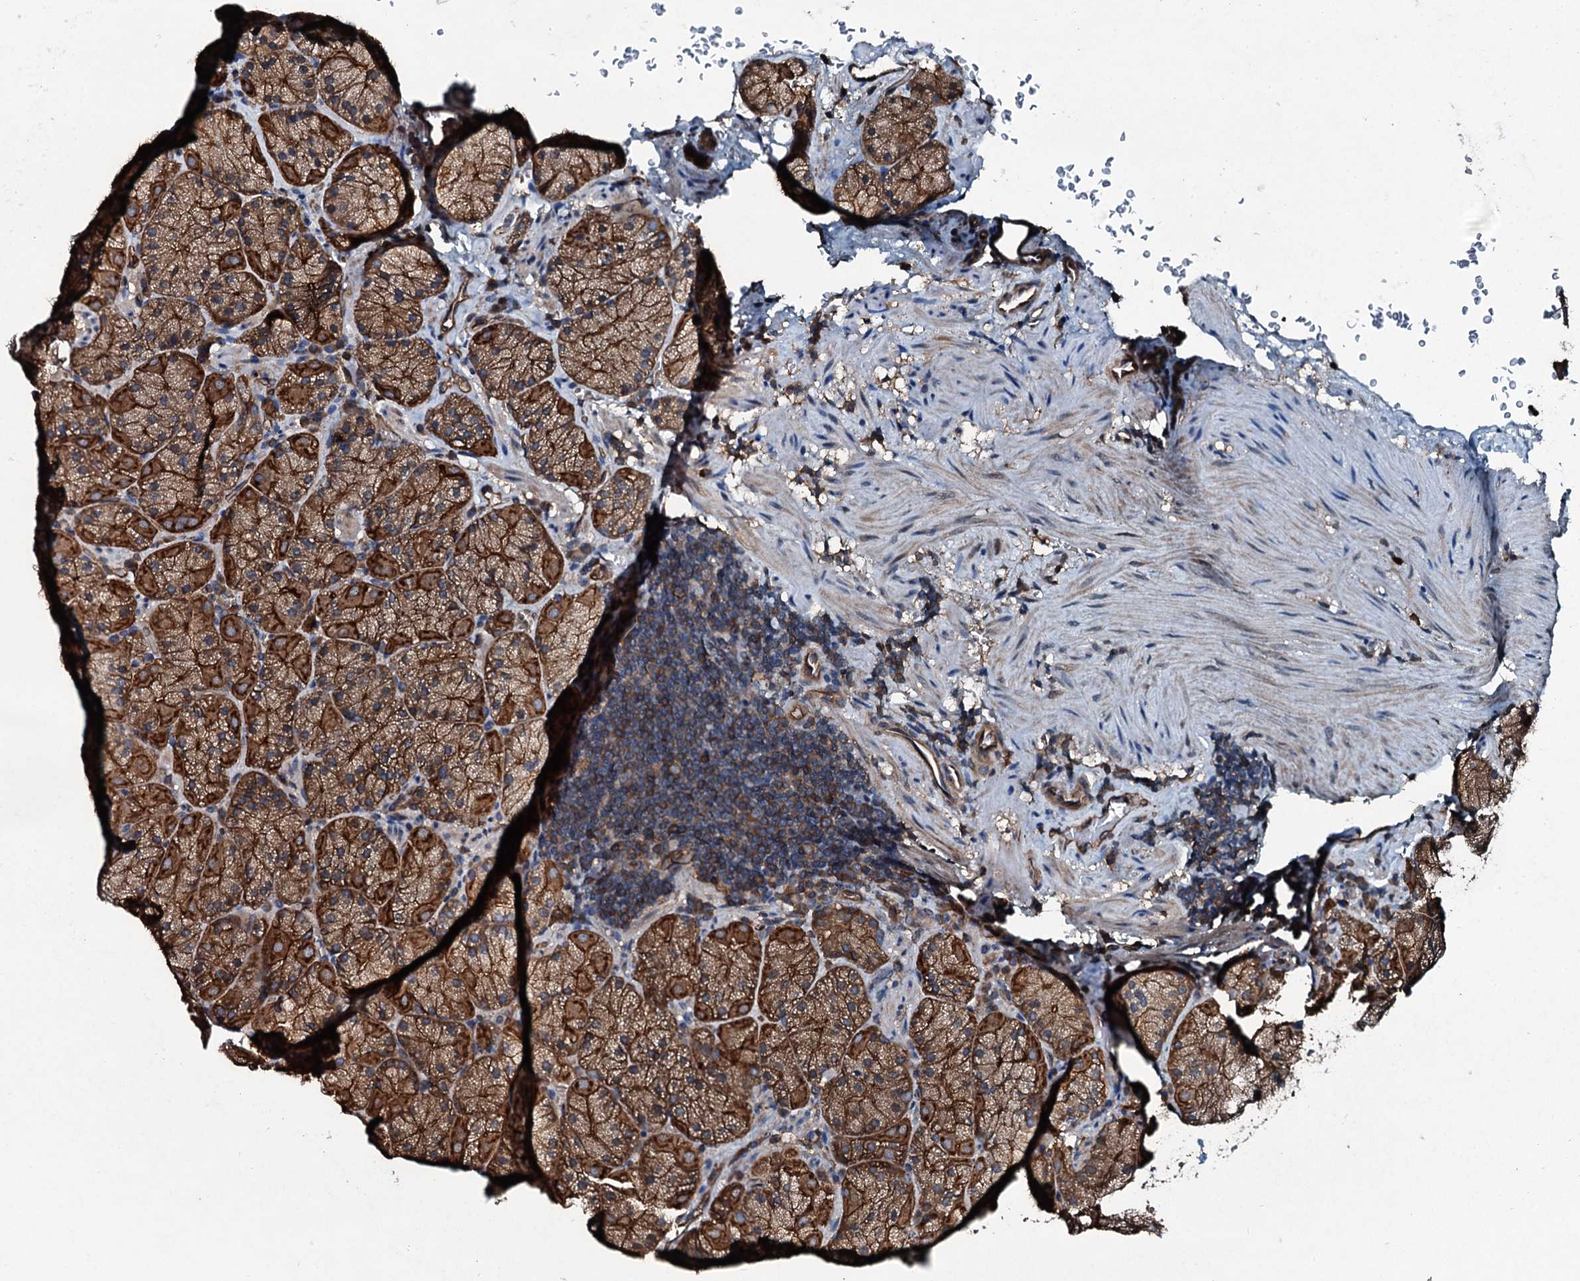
{"staining": {"intensity": "strong", "quantity": ">75%", "location": "cytoplasmic/membranous"}, "tissue": "stomach", "cell_type": "Glandular cells", "image_type": "normal", "snomed": [{"axis": "morphology", "description": "Normal tissue, NOS"}, {"axis": "topography", "description": "Stomach, upper"}, {"axis": "topography", "description": "Stomach, lower"}], "caption": "Glandular cells show high levels of strong cytoplasmic/membranous expression in approximately >75% of cells in normal stomach. The protein is stained brown, and the nuclei are stained in blue (DAB (3,3'-diaminobenzidine) IHC with brightfield microscopy, high magnification).", "gene": "SLC25A38", "patient": {"sex": "male", "age": 80}}